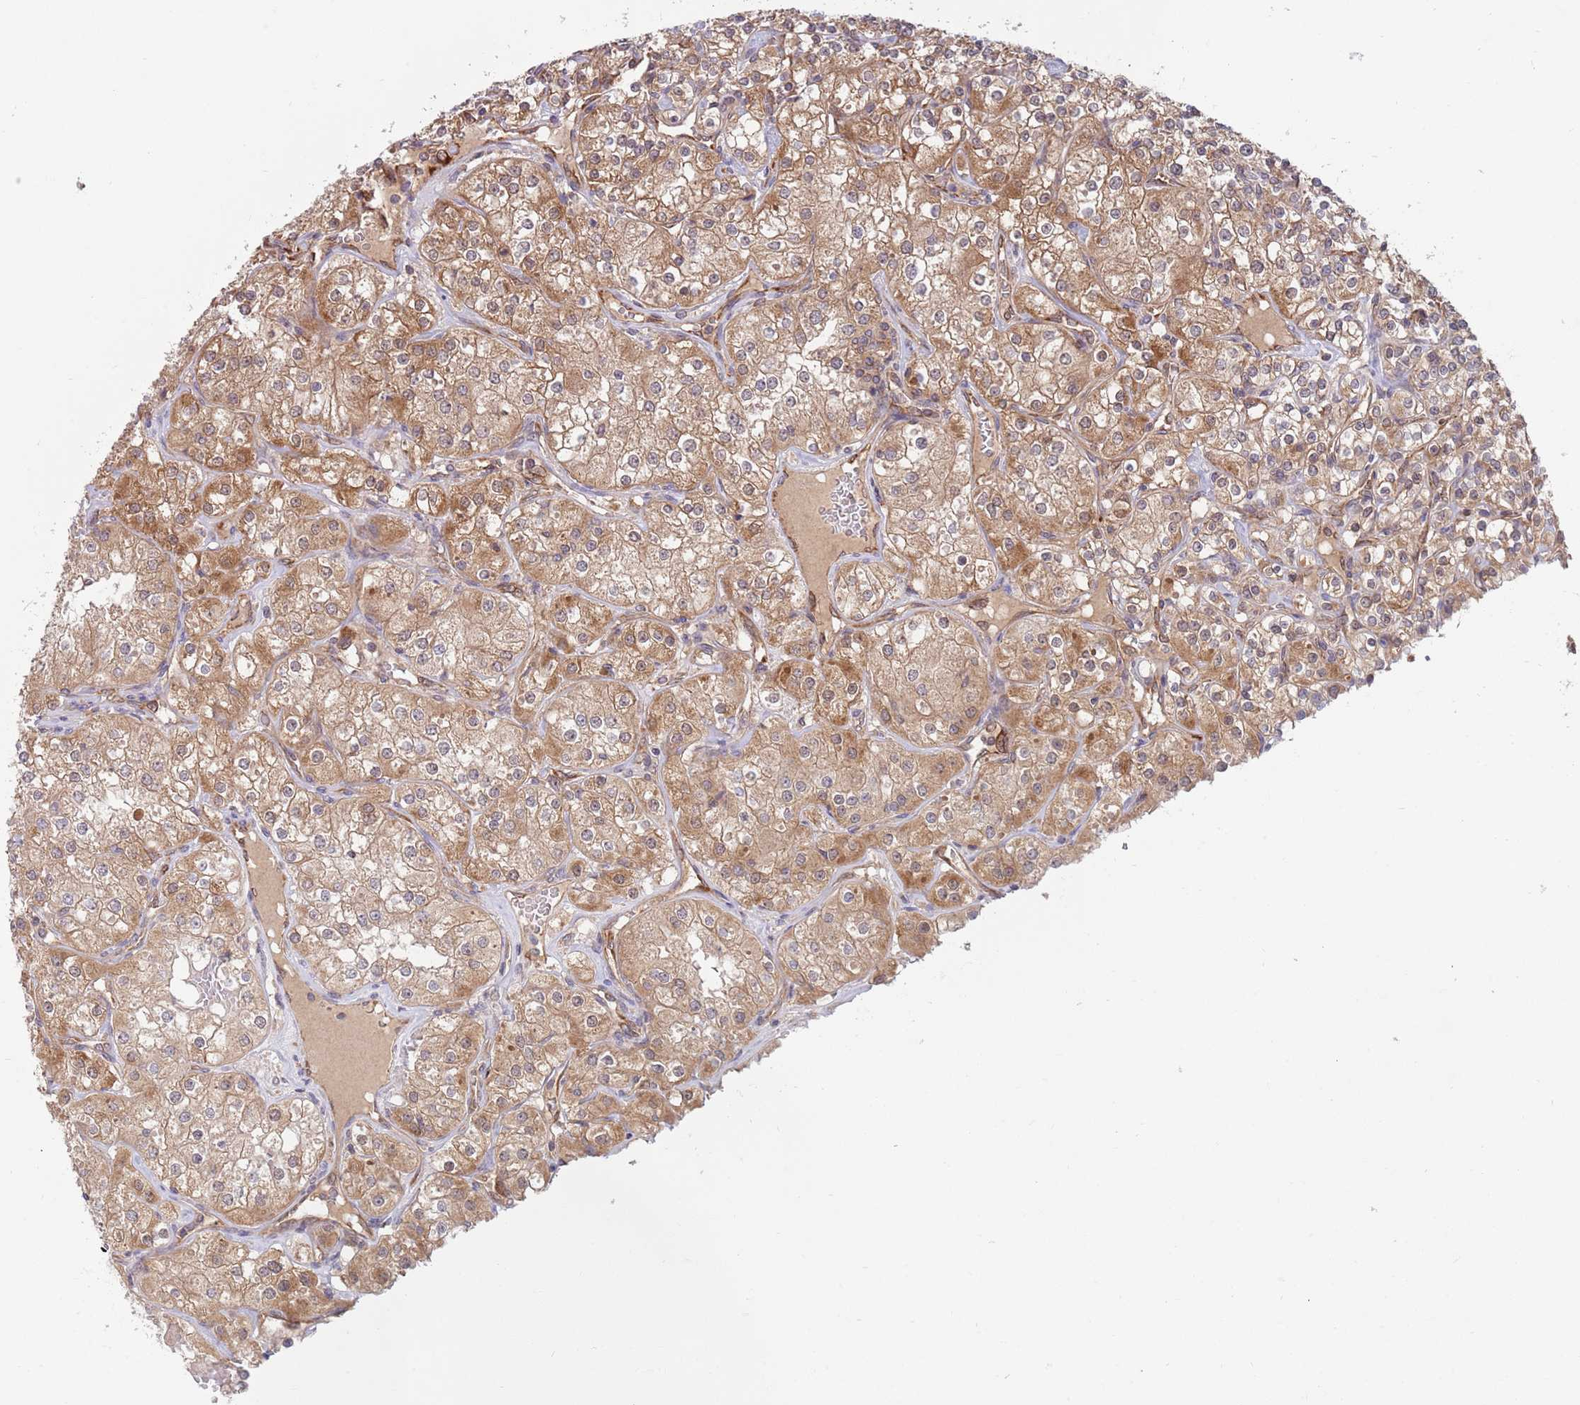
{"staining": {"intensity": "moderate", "quantity": ">75%", "location": "cytoplasmic/membranous"}, "tissue": "renal cancer", "cell_type": "Tumor cells", "image_type": "cancer", "snomed": [{"axis": "morphology", "description": "Adenocarcinoma, NOS"}, {"axis": "topography", "description": "Kidney"}], "caption": "A brown stain highlights moderate cytoplasmic/membranous staining of a protein in renal adenocarcinoma tumor cells. (DAB (3,3'-diaminobenzidine) IHC, brown staining for protein, blue staining for nuclei).", "gene": "GUK1", "patient": {"sex": "male", "age": 77}}